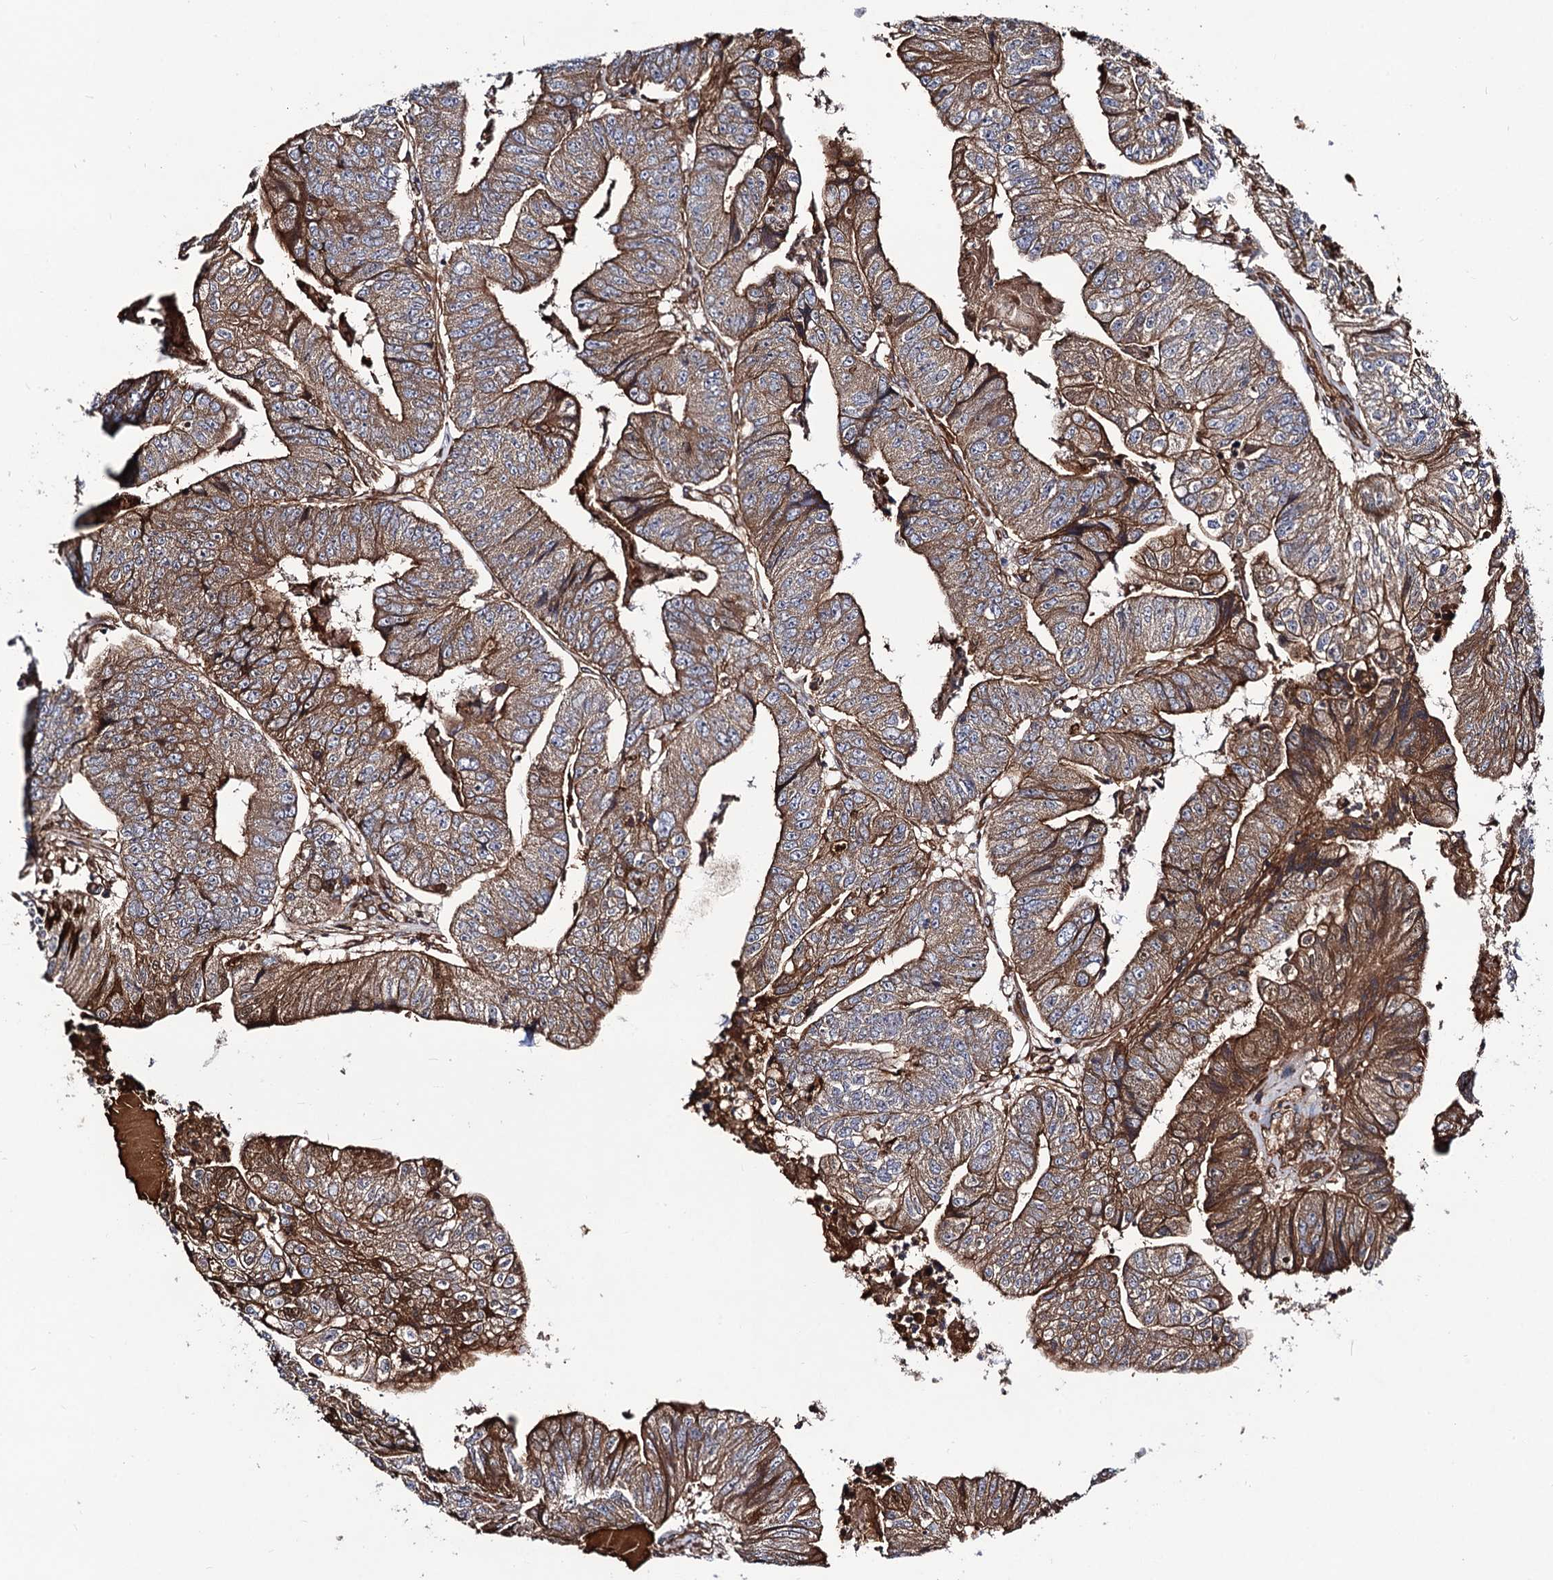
{"staining": {"intensity": "moderate", "quantity": ">75%", "location": "cytoplasmic/membranous"}, "tissue": "colorectal cancer", "cell_type": "Tumor cells", "image_type": "cancer", "snomed": [{"axis": "morphology", "description": "Adenocarcinoma, NOS"}, {"axis": "topography", "description": "Colon"}], "caption": "Moderate cytoplasmic/membranous protein expression is seen in approximately >75% of tumor cells in colorectal cancer. The staining was performed using DAB (3,3'-diaminobenzidine) to visualize the protein expression in brown, while the nuclei were stained in blue with hematoxylin (Magnification: 20x).", "gene": "CIP2A", "patient": {"sex": "female", "age": 67}}